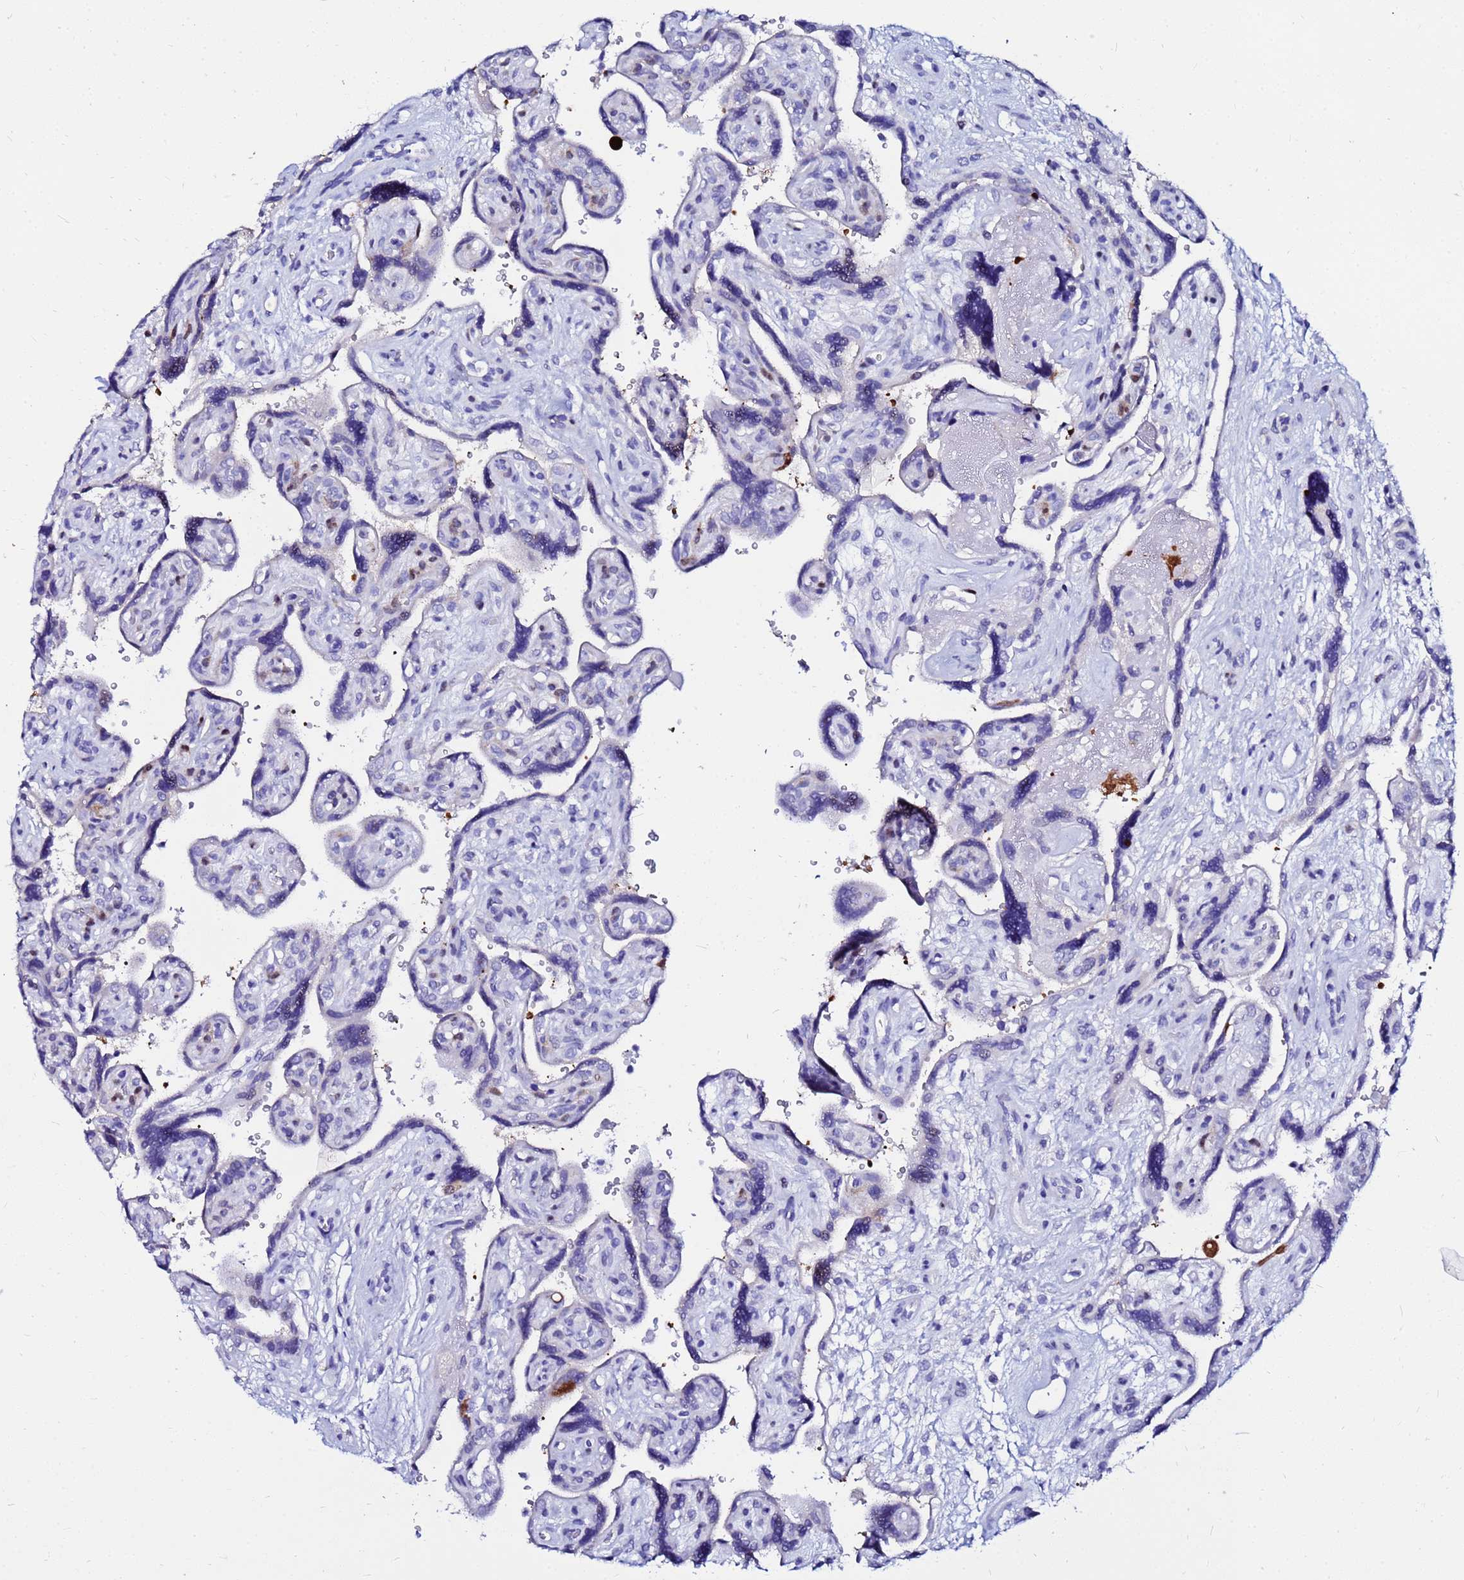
{"staining": {"intensity": "negative", "quantity": "none", "location": "none"}, "tissue": "placenta", "cell_type": "Decidual cells", "image_type": "normal", "snomed": [{"axis": "morphology", "description": "Normal tissue, NOS"}, {"axis": "topography", "description": "Placenta"}], "caption": "Micrograph shows no protein positivity in decidual cells of normal placenta. Nuclei are stained in blue.", "gene": "PPP1R14C", "patient": {"sex": "female", "age": 39}}